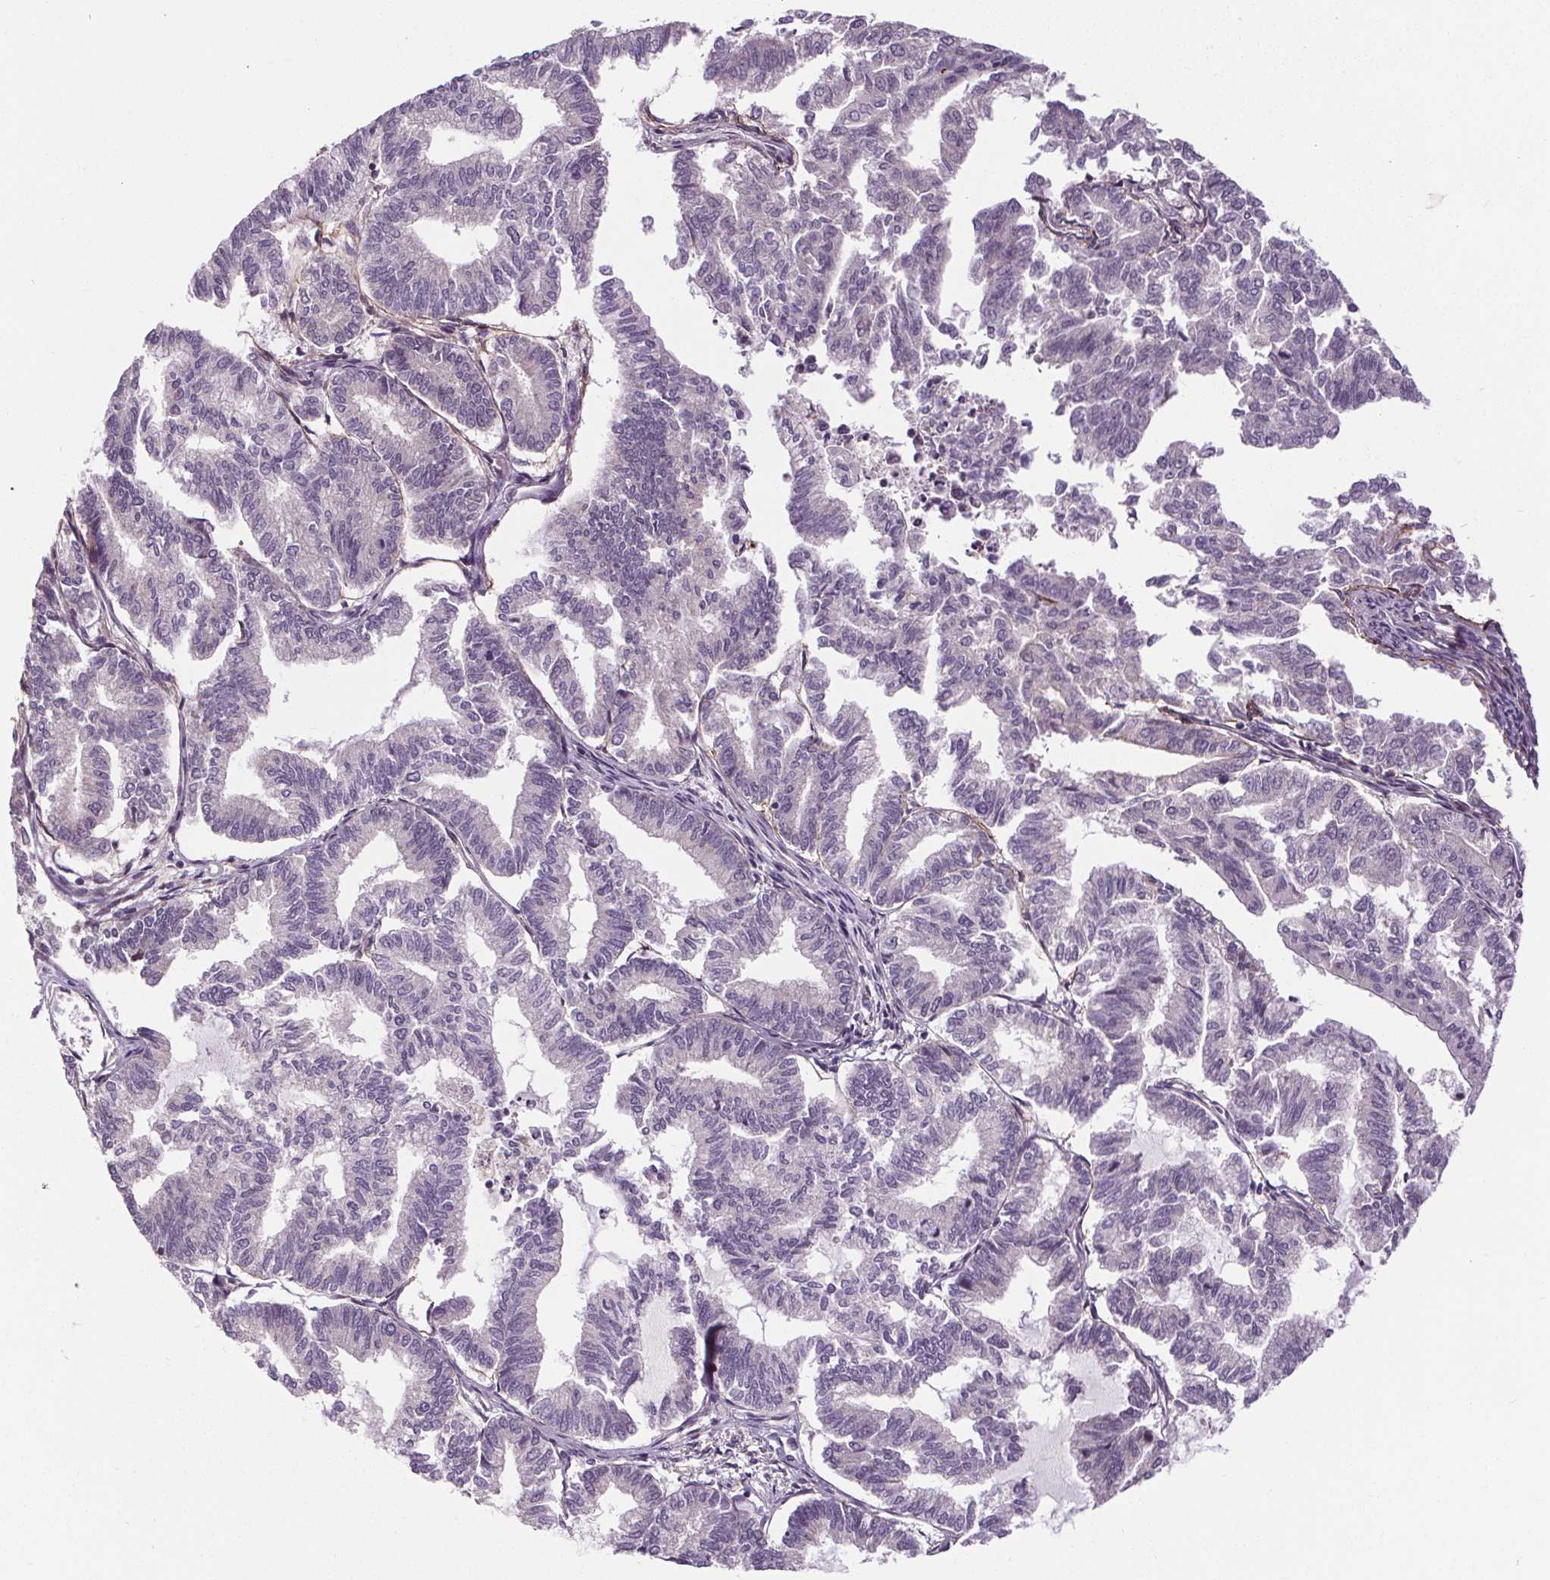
{"staining": {"intensity": "negative", "quantity": "none", "location": "none"}, "tissue": "endometrial cancer", "cell_type": "Tumor cells", "image_type": "cancer", "snomed": [{"axis": "morphology", "description": "Adenocarcinoma, NOS"}, {"axis": "topography", "description": "Endometrium"}], "caption": "The immunohistochemistry (IHC) photomicrograph has no significant expression in tumor cells of endometrial cancer (adenocarcinoma) tissue. Brightfield microscopy of immunohistochemistry (IHC) stained with DAB (3,3'-diaminobenzidine) (brown) and hematoxylin (blue), captured at high magnification.", "gene": "KIAA0232", "patient": {"sex": "female", "age": 79}}